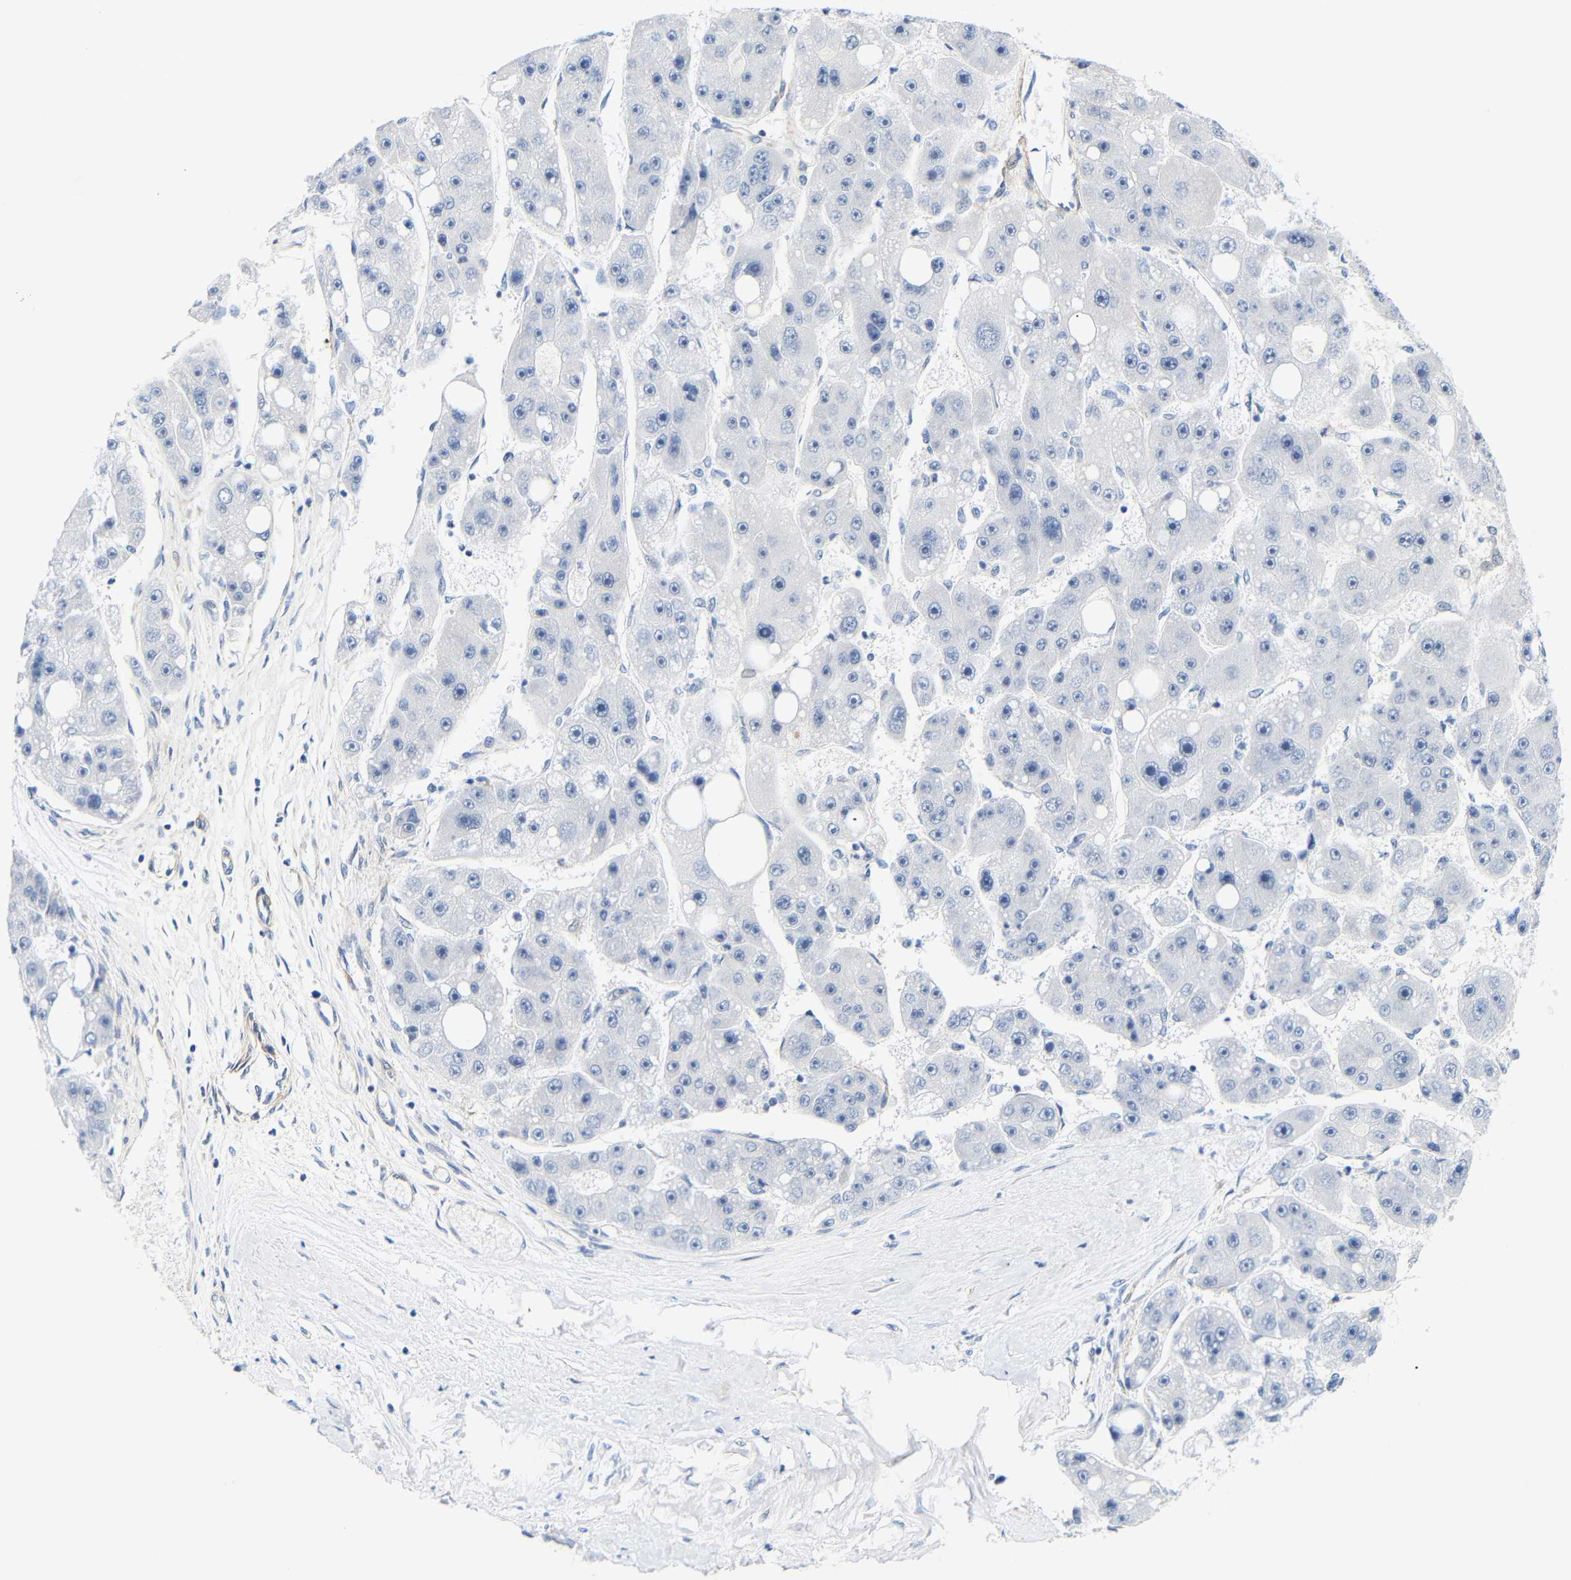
{"staining": {"intensity": "negative", "quantity": "none", "location": "none"}, "tissue": "liver cancer", "cell_type": "Tumor cells", "image_type": "cancer", "snomed": [{"axis": "morphology", "description": "Carcinoma, Hepatocellular, NOS"}, {"axis": "topography", "description": "Liver"}], "caption": "Liver cancer was stained to show a protein in brown. There is no significant staining in tumor cells. The staining was performed using DAB (3,3'-diaminobenzidine) to visualize the protein expression in brown, while the nuclei were stained in blue with hematoxylin (Magnification: 20x).", "gene": "STMN3", "patient": {"sex": "female", "age": 61}}